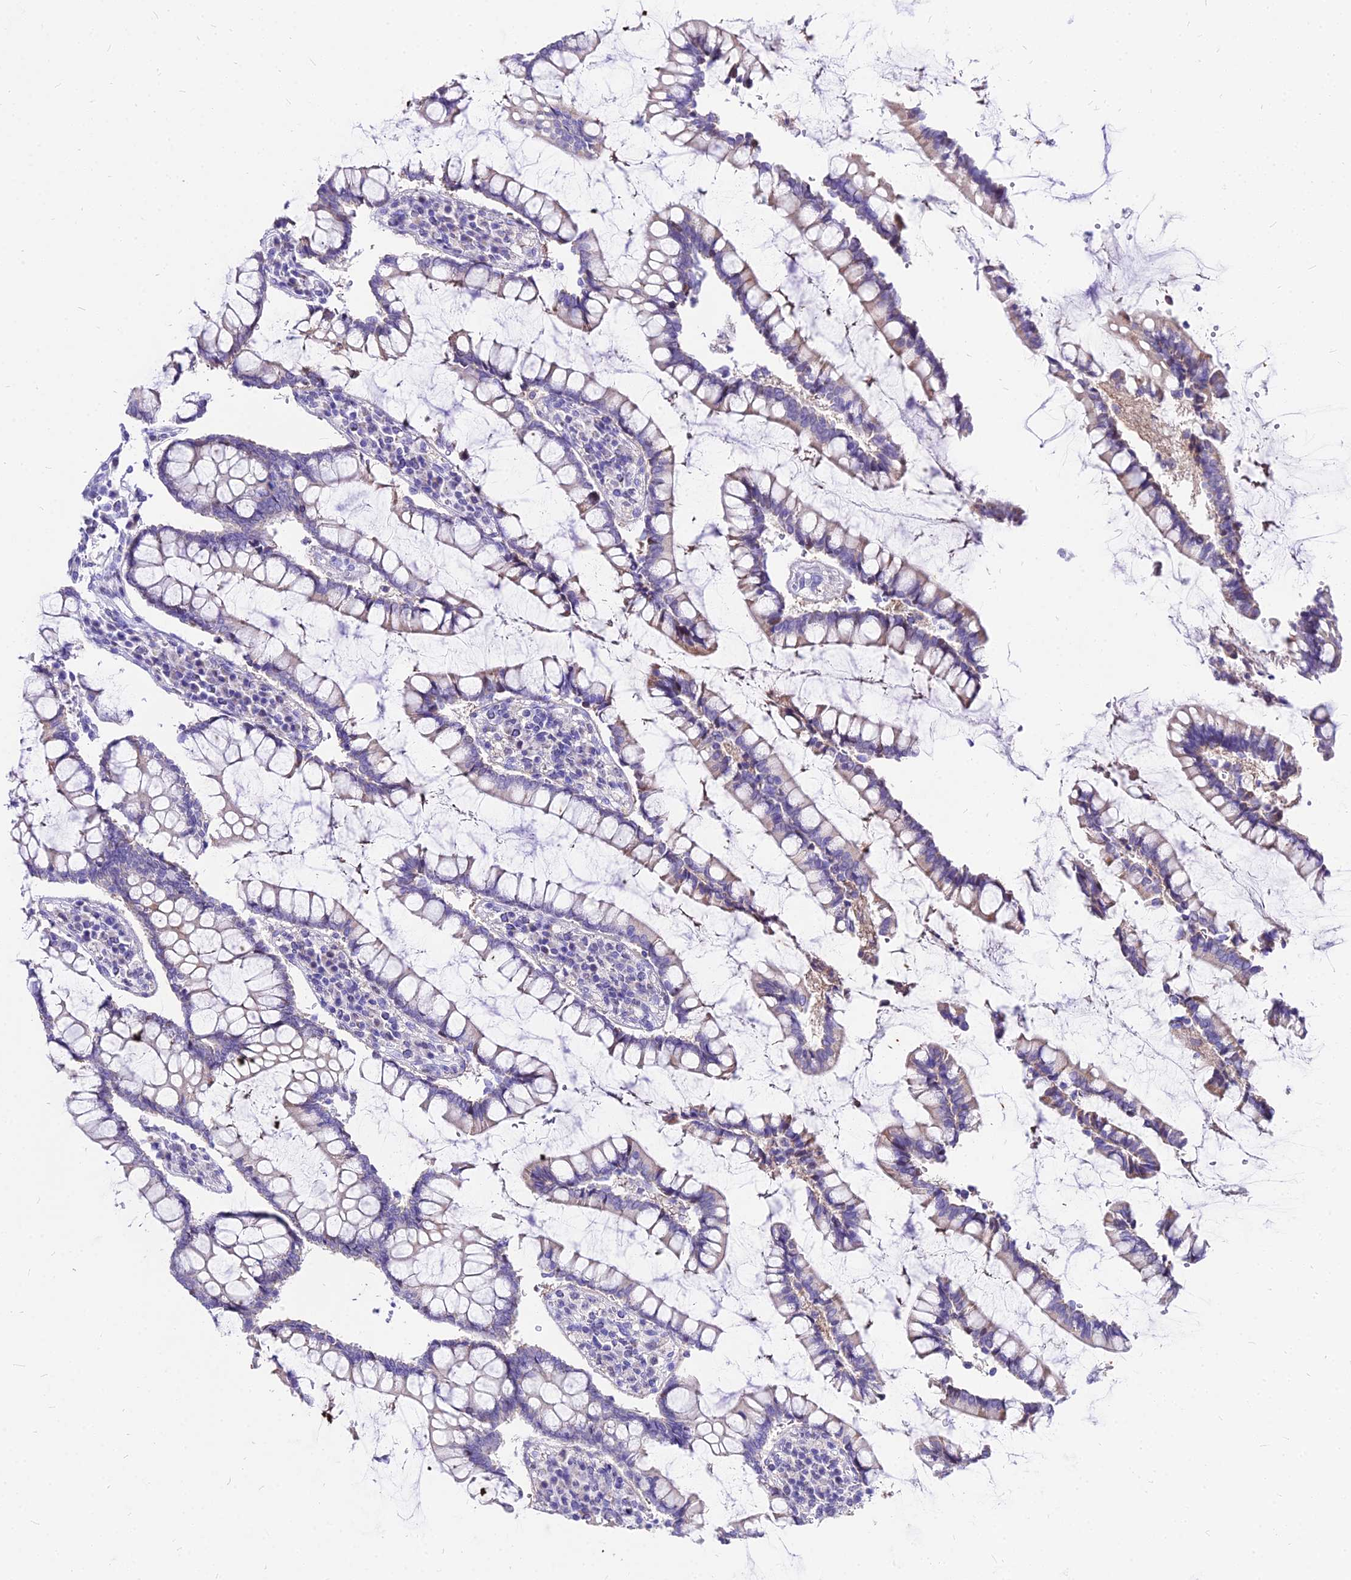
{"staining": {"intensity": "negative", "quantity": "none", "location": "none"}, "tissue": "colon", "cell_type": "Endothelial cells", "image_type": "normal", "snomed": [{"axis": "morphology", "description": "Normal tissue, NOS"}, {"axis": "topography", "description": "Colon"}], "caption": "High power microscopy micrograph of an immunohistochemistry (IHC) photomicrograph of normal colon, revealing no significant staining in endothelial cells.", "gene": "CARD18", "patient": {"sex": "female", "age": 79}}